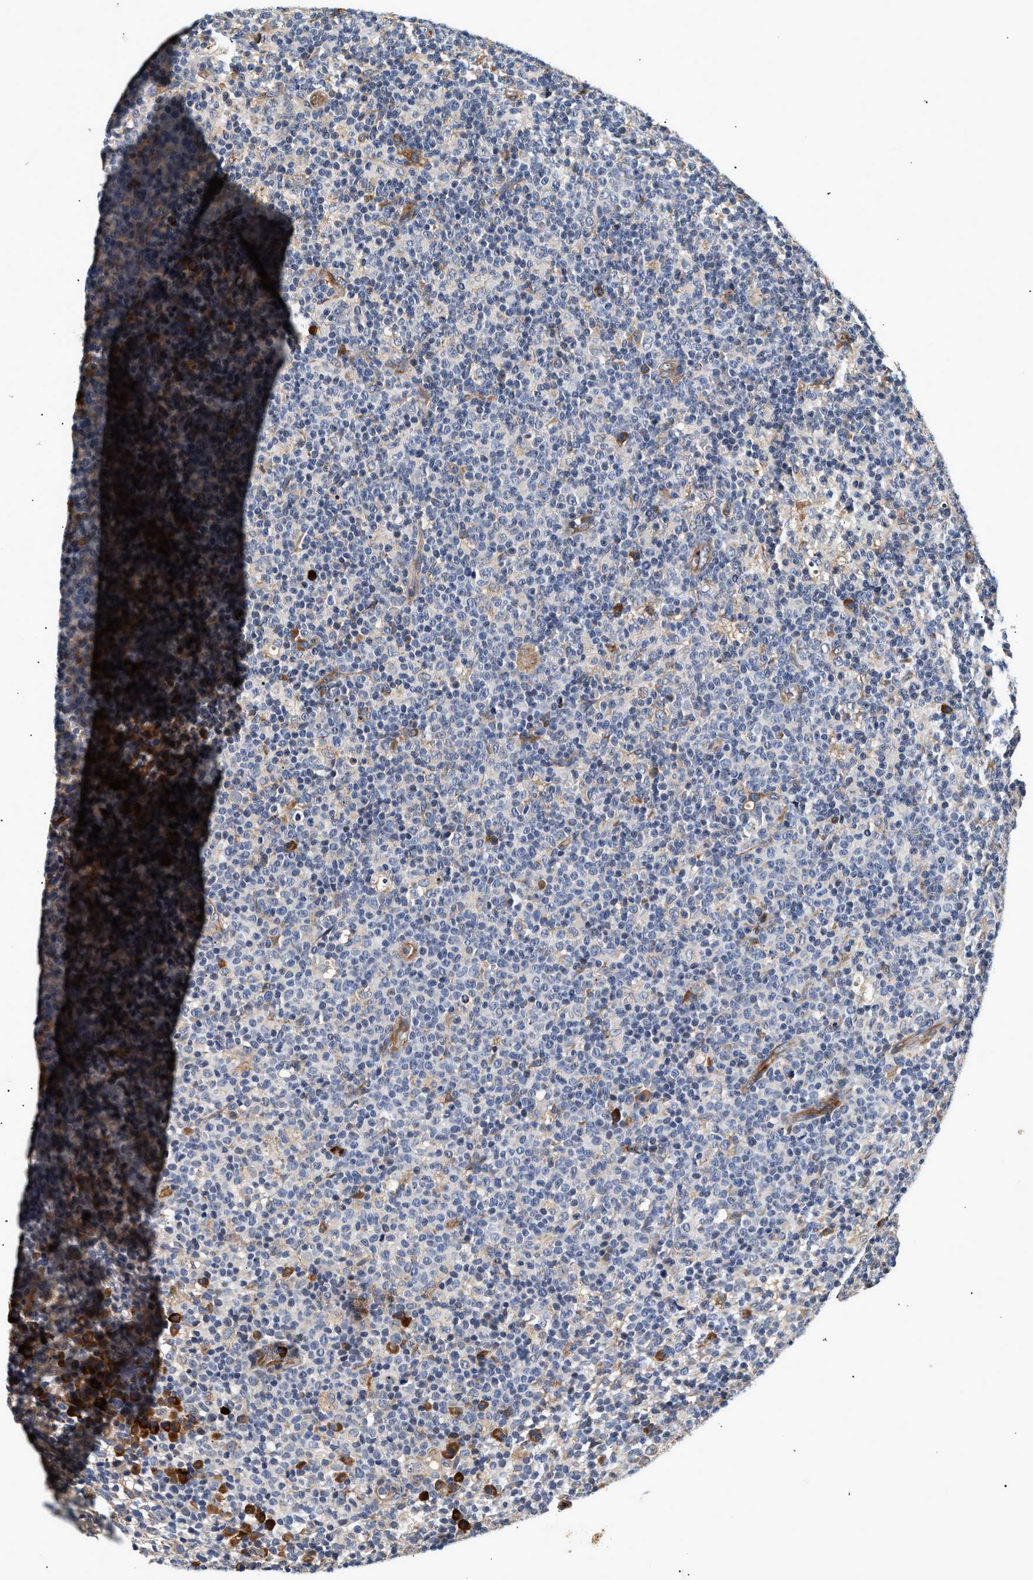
{"staining": {"intensity": "negative", "quantity": "none", "location": "none"}, "tissue": "lymph node", "cell_type": "Germinal center cells", "image_type": "normal", "snomed": [{"axis": "morphology", "description": "Normal tissue, NOS"}, {"axis": "morphology", "description": "Inflammation, NOS"}, {"axis": "topography", "description": "Lymph node"}], "caption": "DAB immunohistochemical staining of unremarkable lymph node shows no significant expression in germinal center cells.", "gene": "IFT74", "patient": {"sex": "male", "age": 55}}